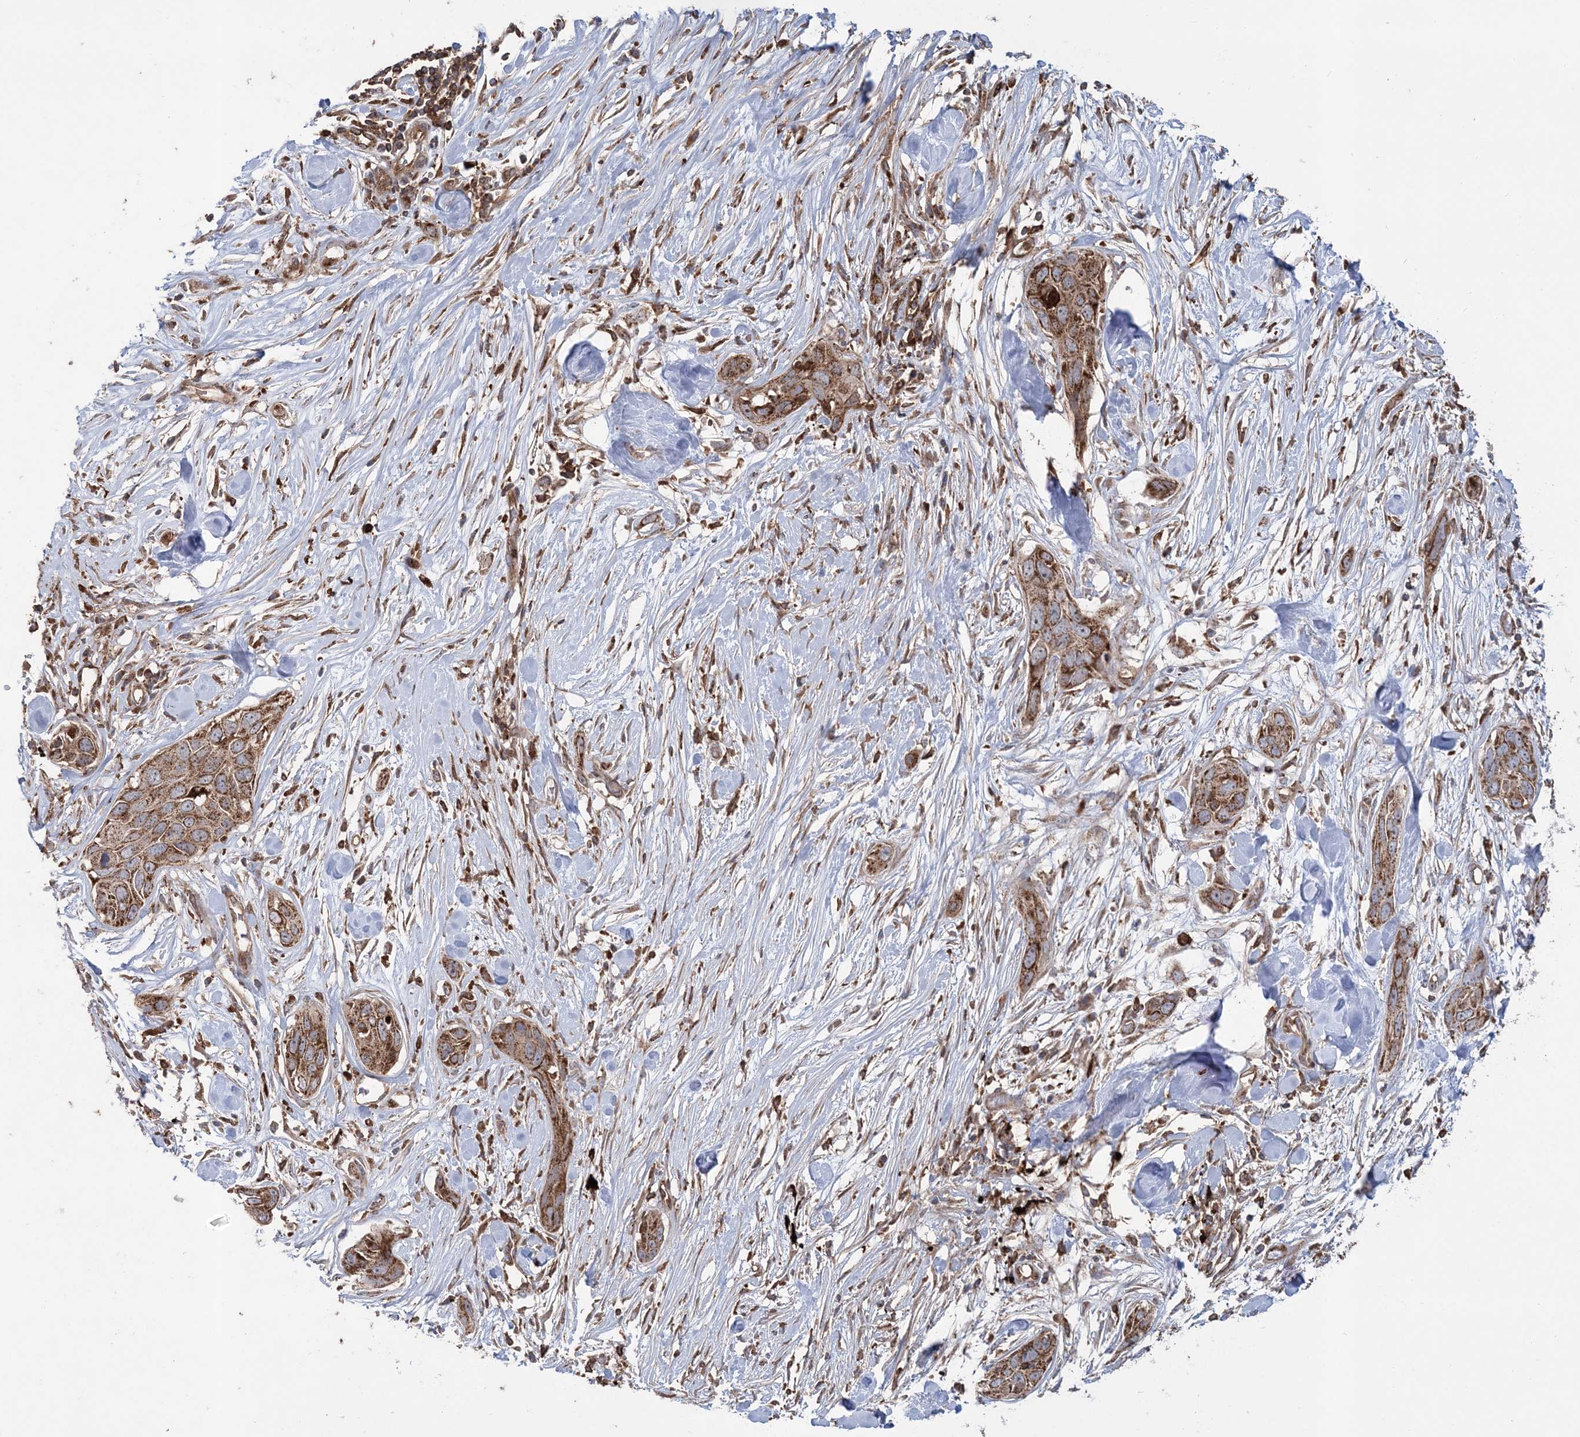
{"staining": {"intensity": "moderate", "quantity": ">75%", "location": "cytoplasmic/membranous"}, "tissue": "pancreatic cancer", "cell_type": "Tumor cells", "image_type": "cancer", "snomed": [{"axis": "morphology", "description": "Adenocarcinoma, NOS"}, {"axis": "topography", "description": "Pancreas"}], "caption": "Adenocarcinoma (pancreatic) tissue demonstrates moderate cytoplasmic/membranous expression in approximately >75% of tumor cells, visualized by immunohistochemistry.", "gene": "LRPPRC", "patient": {"sex": "female", "age": 60}}